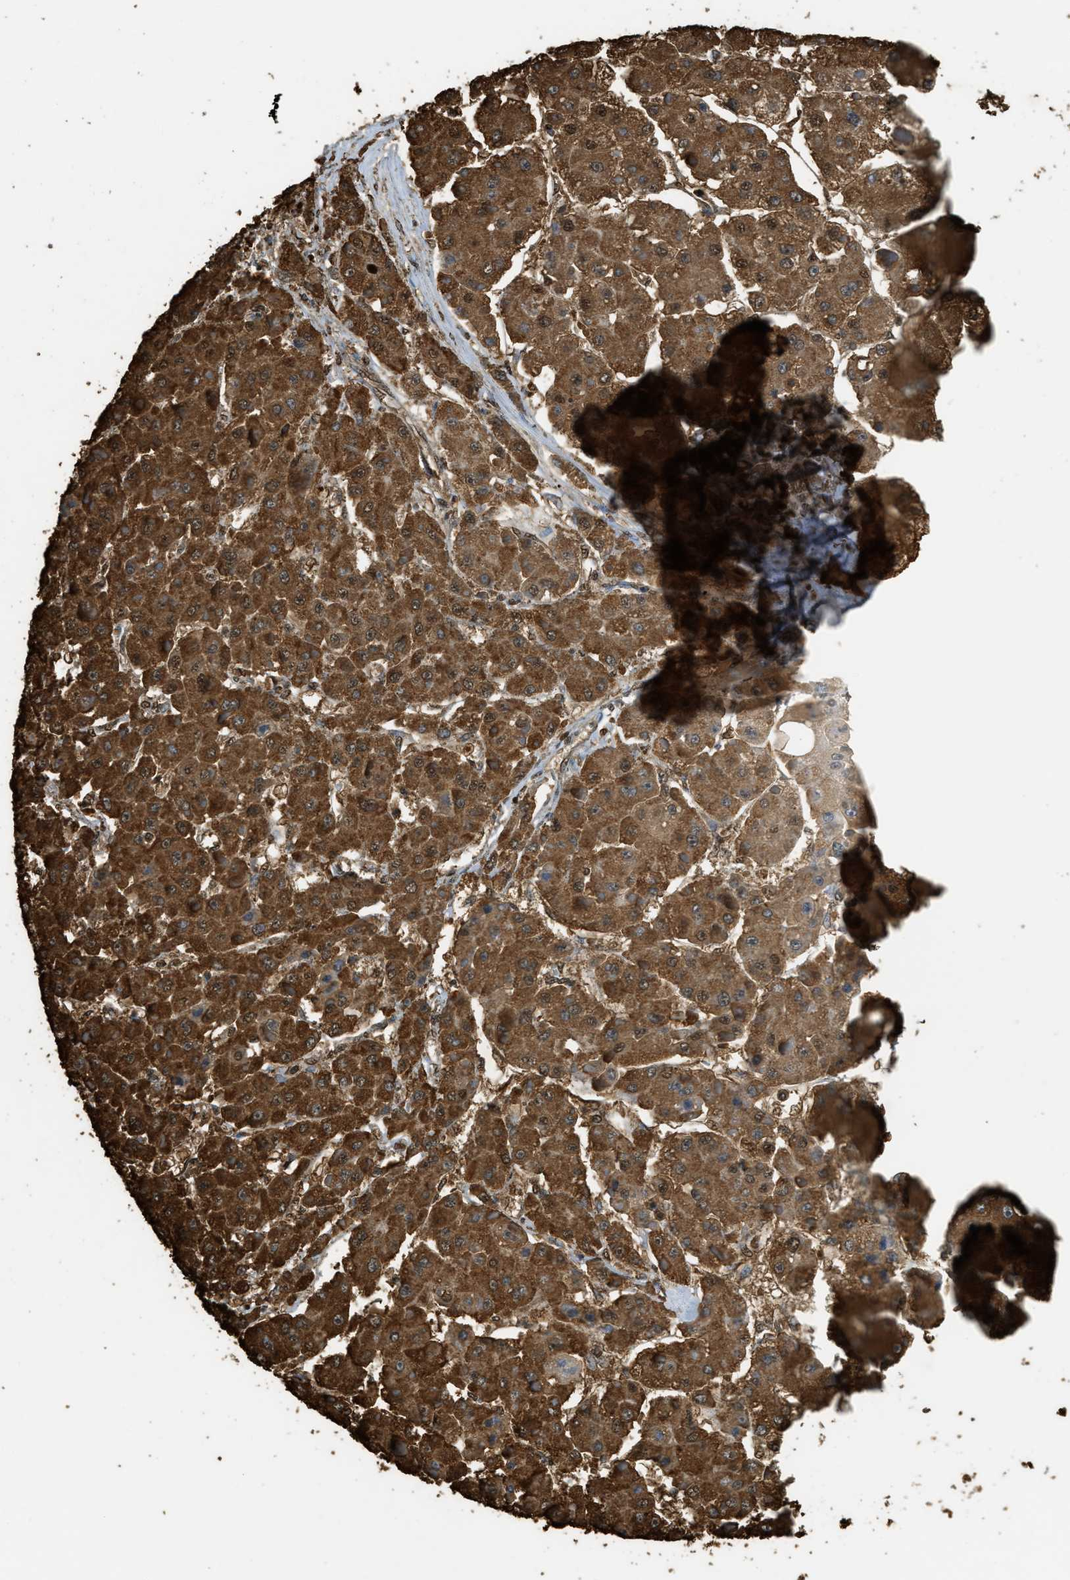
{"staining": {"intensity": "moderate", "quantity": ">75%", "location": "cytoplasmic/membranous,nuclear"}, "tissue": "liver cancer", "cell_type": "Tumor cells", "image_type": "cancer", "snomed": [{"axis": "morphology", "description": "Carcinoma, Hepatocellular, NOS"}, {"axis": "topography", "description": "Liver"}], "caption": "Tumor cells display medium levels of moderate cytoplasmic/membranous and nuclear staining in approximately >75% of cells in liver cancer. (Brightfield microscopy of DAB IHC at high magnification).", "gene": "NR5A2", "patient": {"sex": "female", "age": 73}}